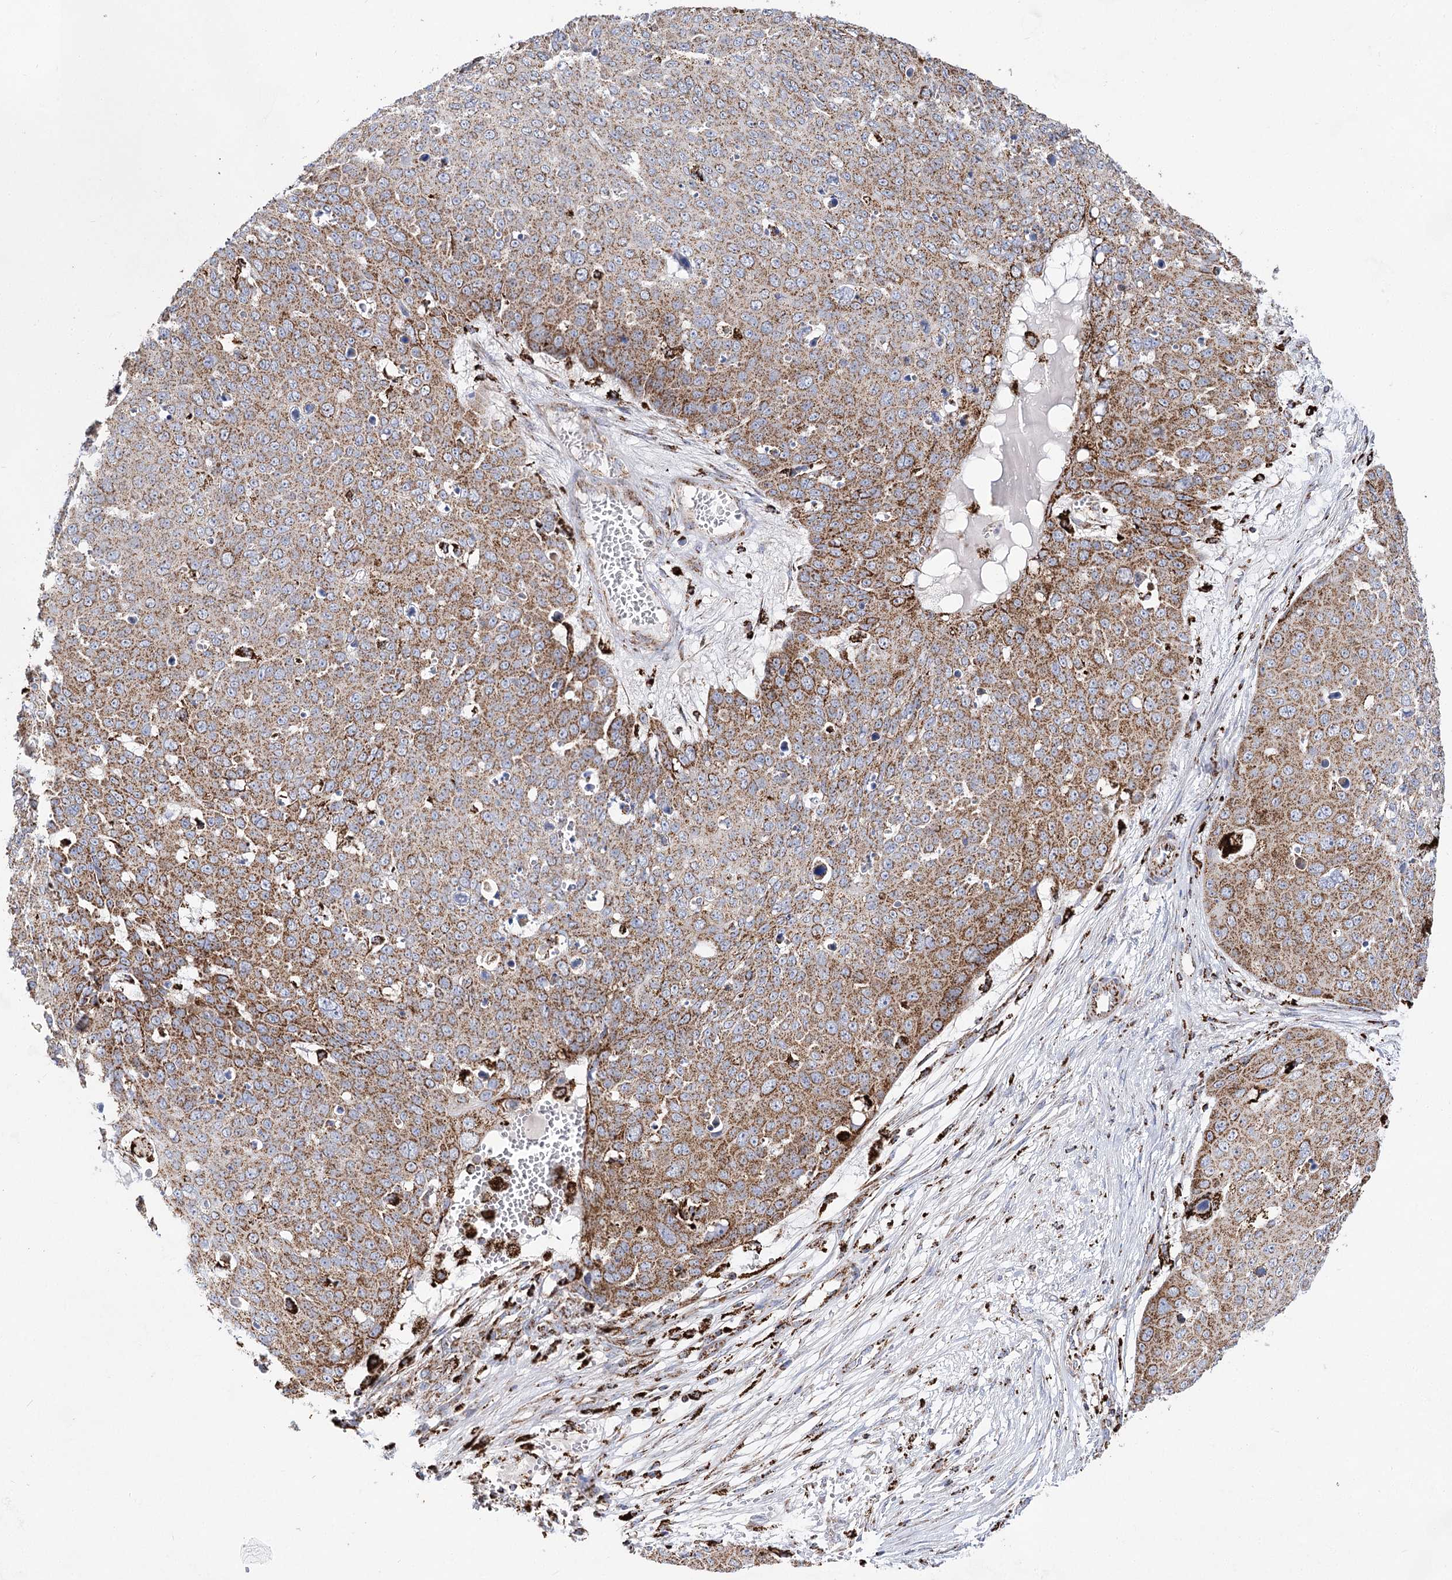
{"staining": {"intensity": "moderate", "quantity": ">75%", "location": "cytoplasmic/membranous"}, "tissue": "skin cancer", "cell_type": "Tumor cells", "image_type": "cancer", "snomed": [{"axis": "morphology", "description": "Squamous cell carcinoma, NOS"}, {"axis": "topography", "description": "Skin"}], "caption": "An immunohistochemistry micrograph of neoplastic tissue is shown. Protein staining in brown highlights moderate cytoplasmic/membranous positivity in squamous cell carcinoma (skin) within tumor cells. The protein of interest is stained brown, and the nuclei are stained in blue (DAB IHC with brightfield microscopy, high magnification).", "gene": "NADK2", "patient": {"sex": "male", "age": 71}}